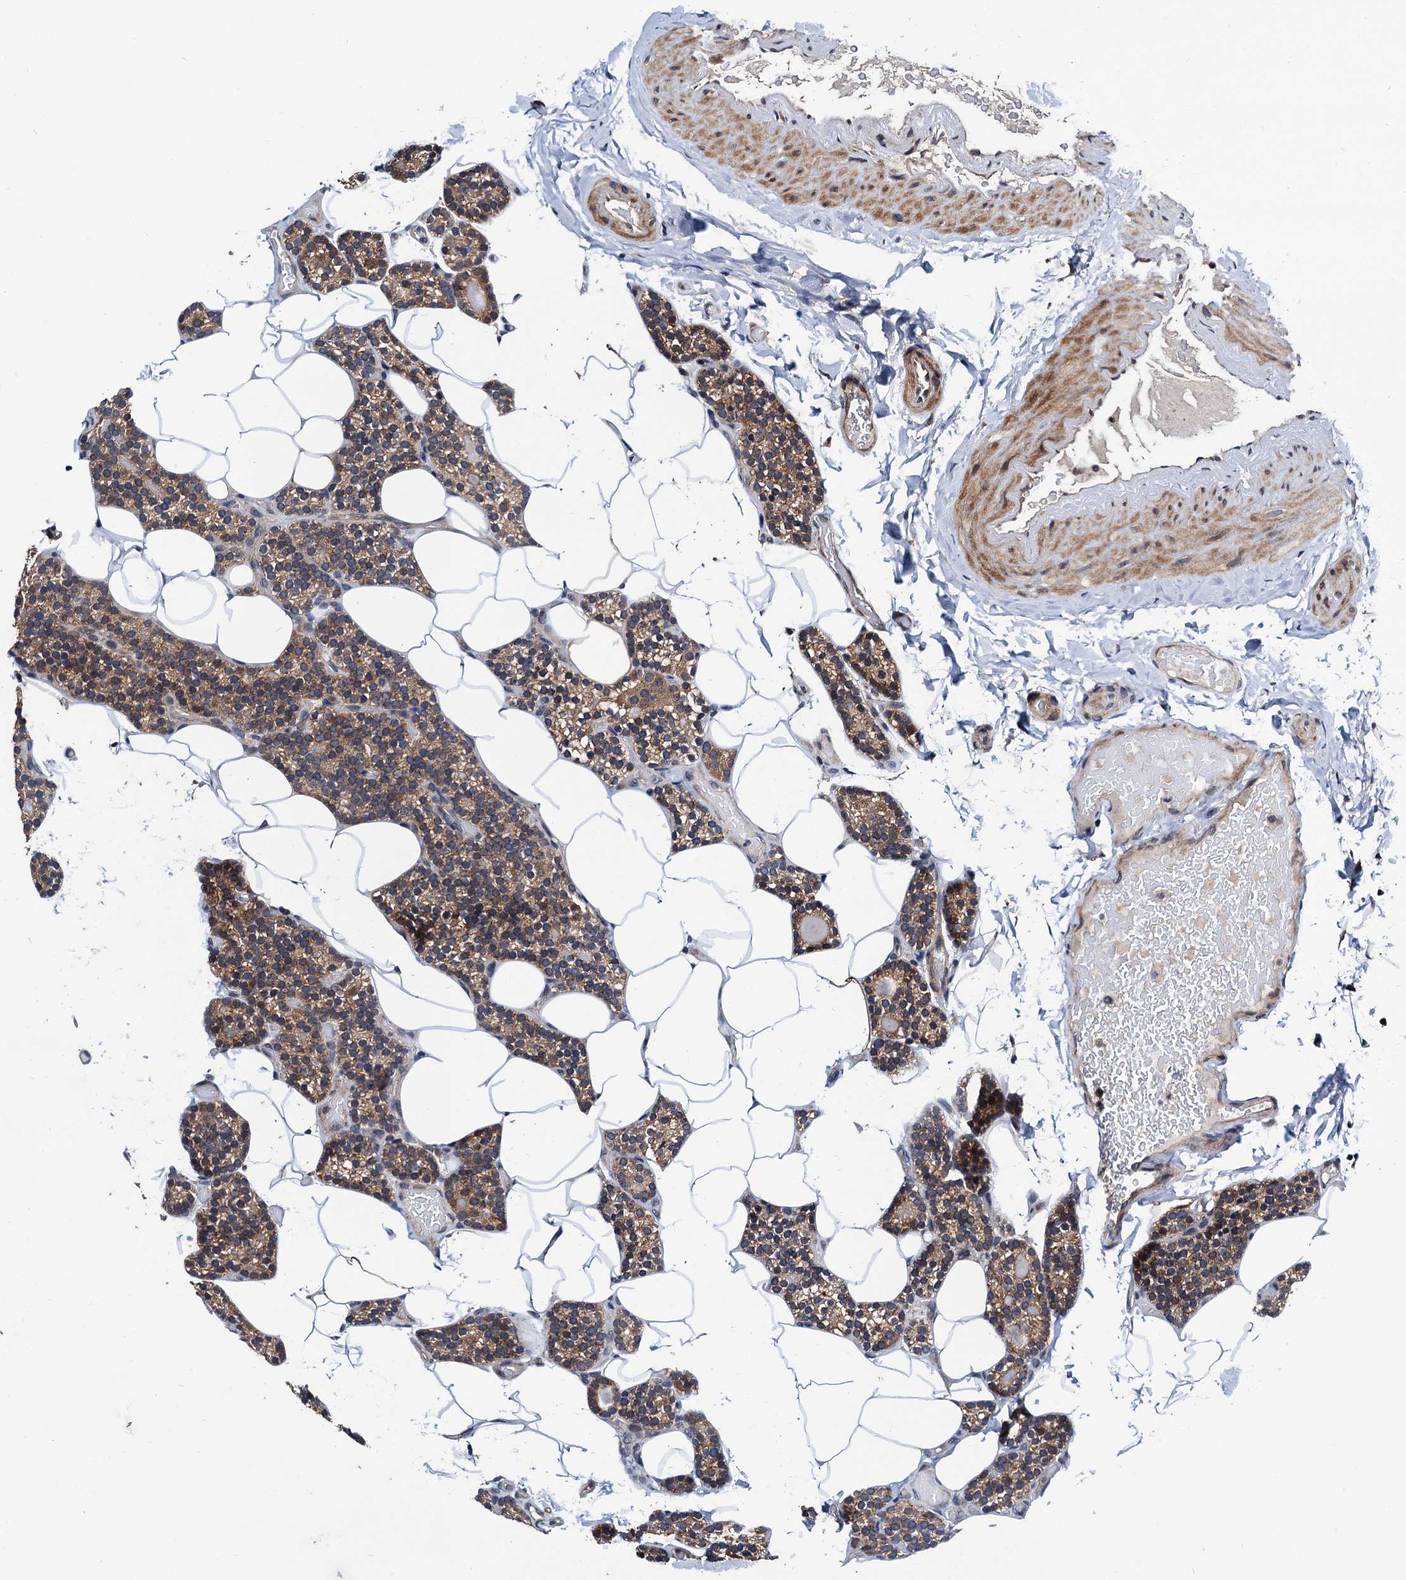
{"staining": {"intensity": "moderate", "quantity": ">75%", "location": "cytoplasmic/membranous"}, "tissue": "parathyroid gland", "cell_type": "Glandular cells", "image_type": "normal", "snomed": [{"axis": "morphology", "description": "Normal tissue, NOS"}, {"axis": "topography", "description": "Parathyroid gland"}], "caption": "Parathyroid gland stained with immunohistochemistry shows moderate cytoplasmic/membranous expression in about >75% of glandular cells. The staining was performed using DAB (3,3'-diaminobenzidine) to visualize the protein expression in brown, while the nuclei were stained in blue with hematoxylin (Magnification: 20x).", "gene": "NAA16", "patient": {"sex": "male", "age": 52}}